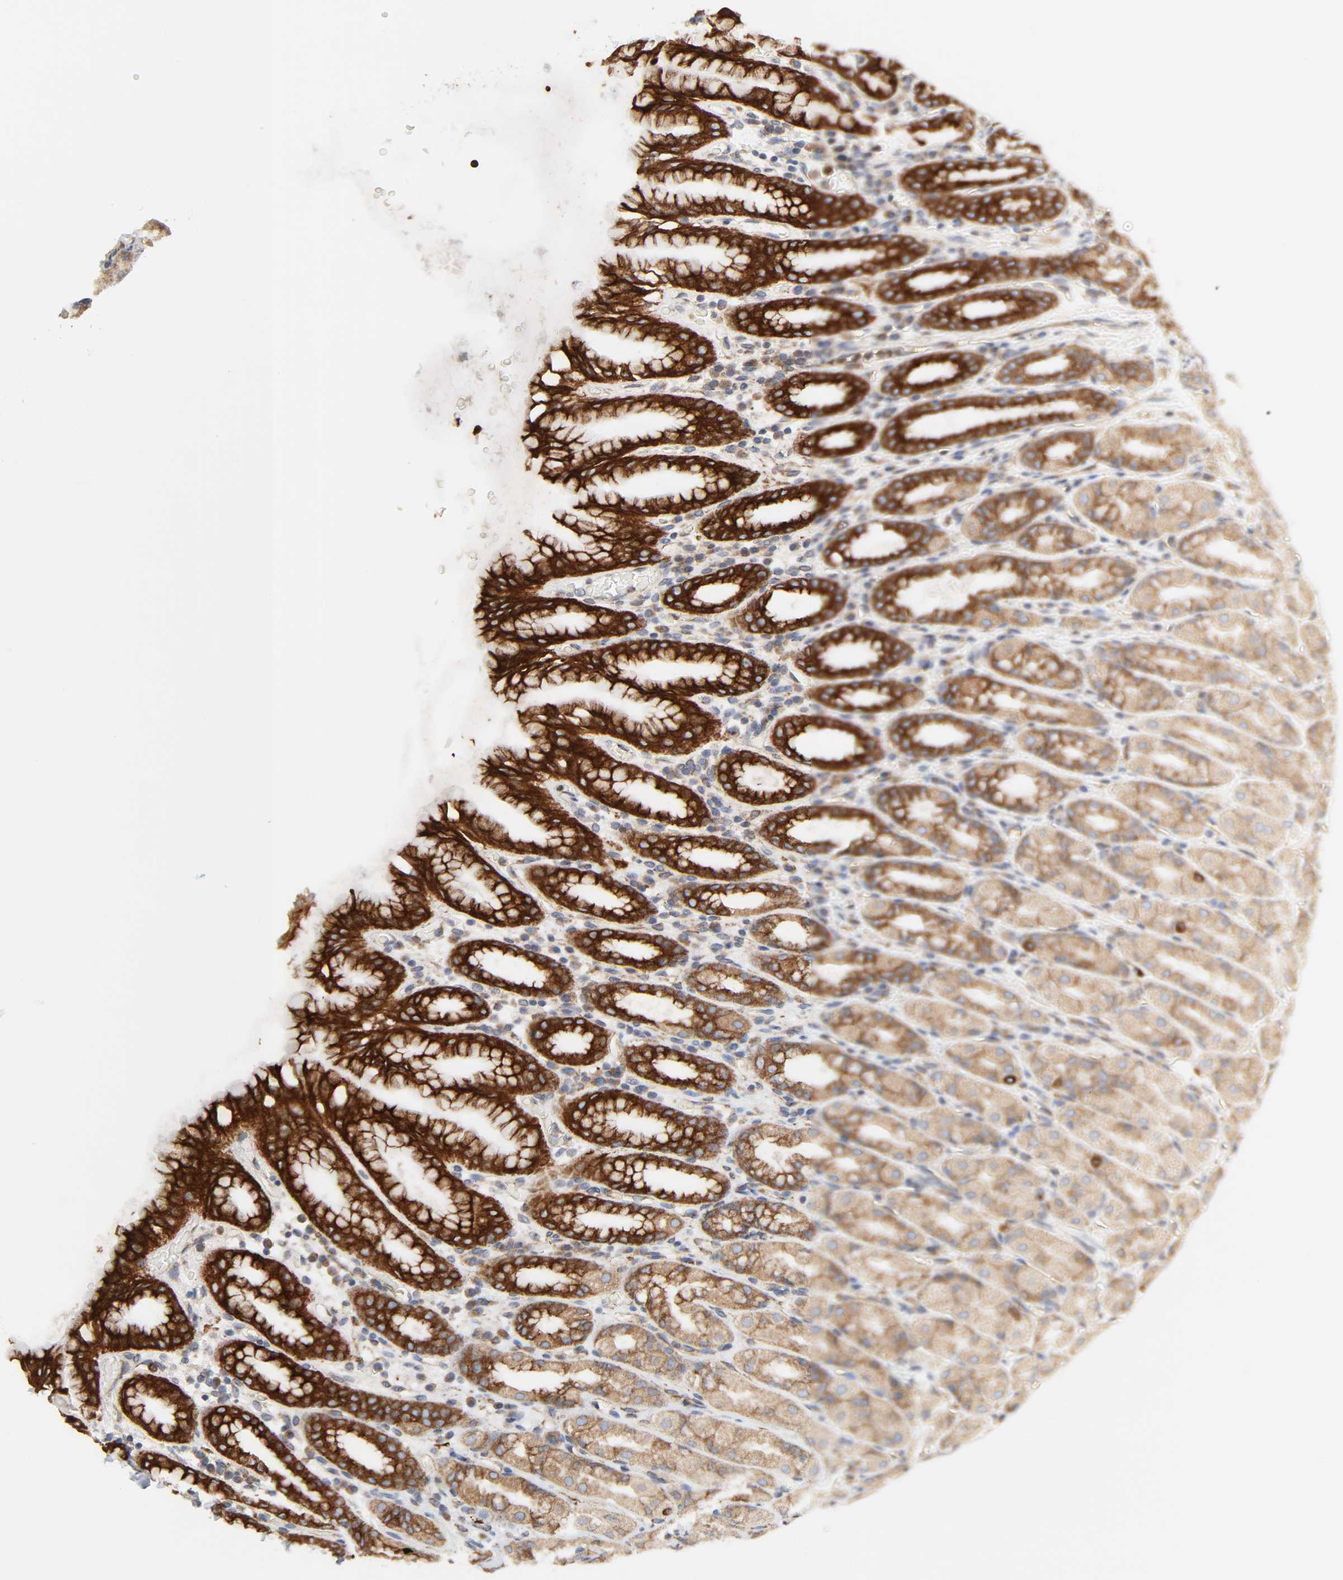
{"staining": {"intensity": "strong", "quantity": ">75%", "location": "cytoplasmic/membranous"}, "tissue": "stomach", "cell_type": "Glandular cells", "image_type": "normal", "snomed": [{"axis": "morphology", "description": "Normal tissue, NOS"}, {"axis": "topography", "description": "Stomach, upper"}], "caption": "Immunohistochemistry histopathology image of unremarkable human stomach stained for a protein (brown), which exhibits high levels of strong cytoplasmic/membranous positivity in about >75% of glandular cells.", "gene": "POR", "patient": {"sex": "male", "age": 68}}